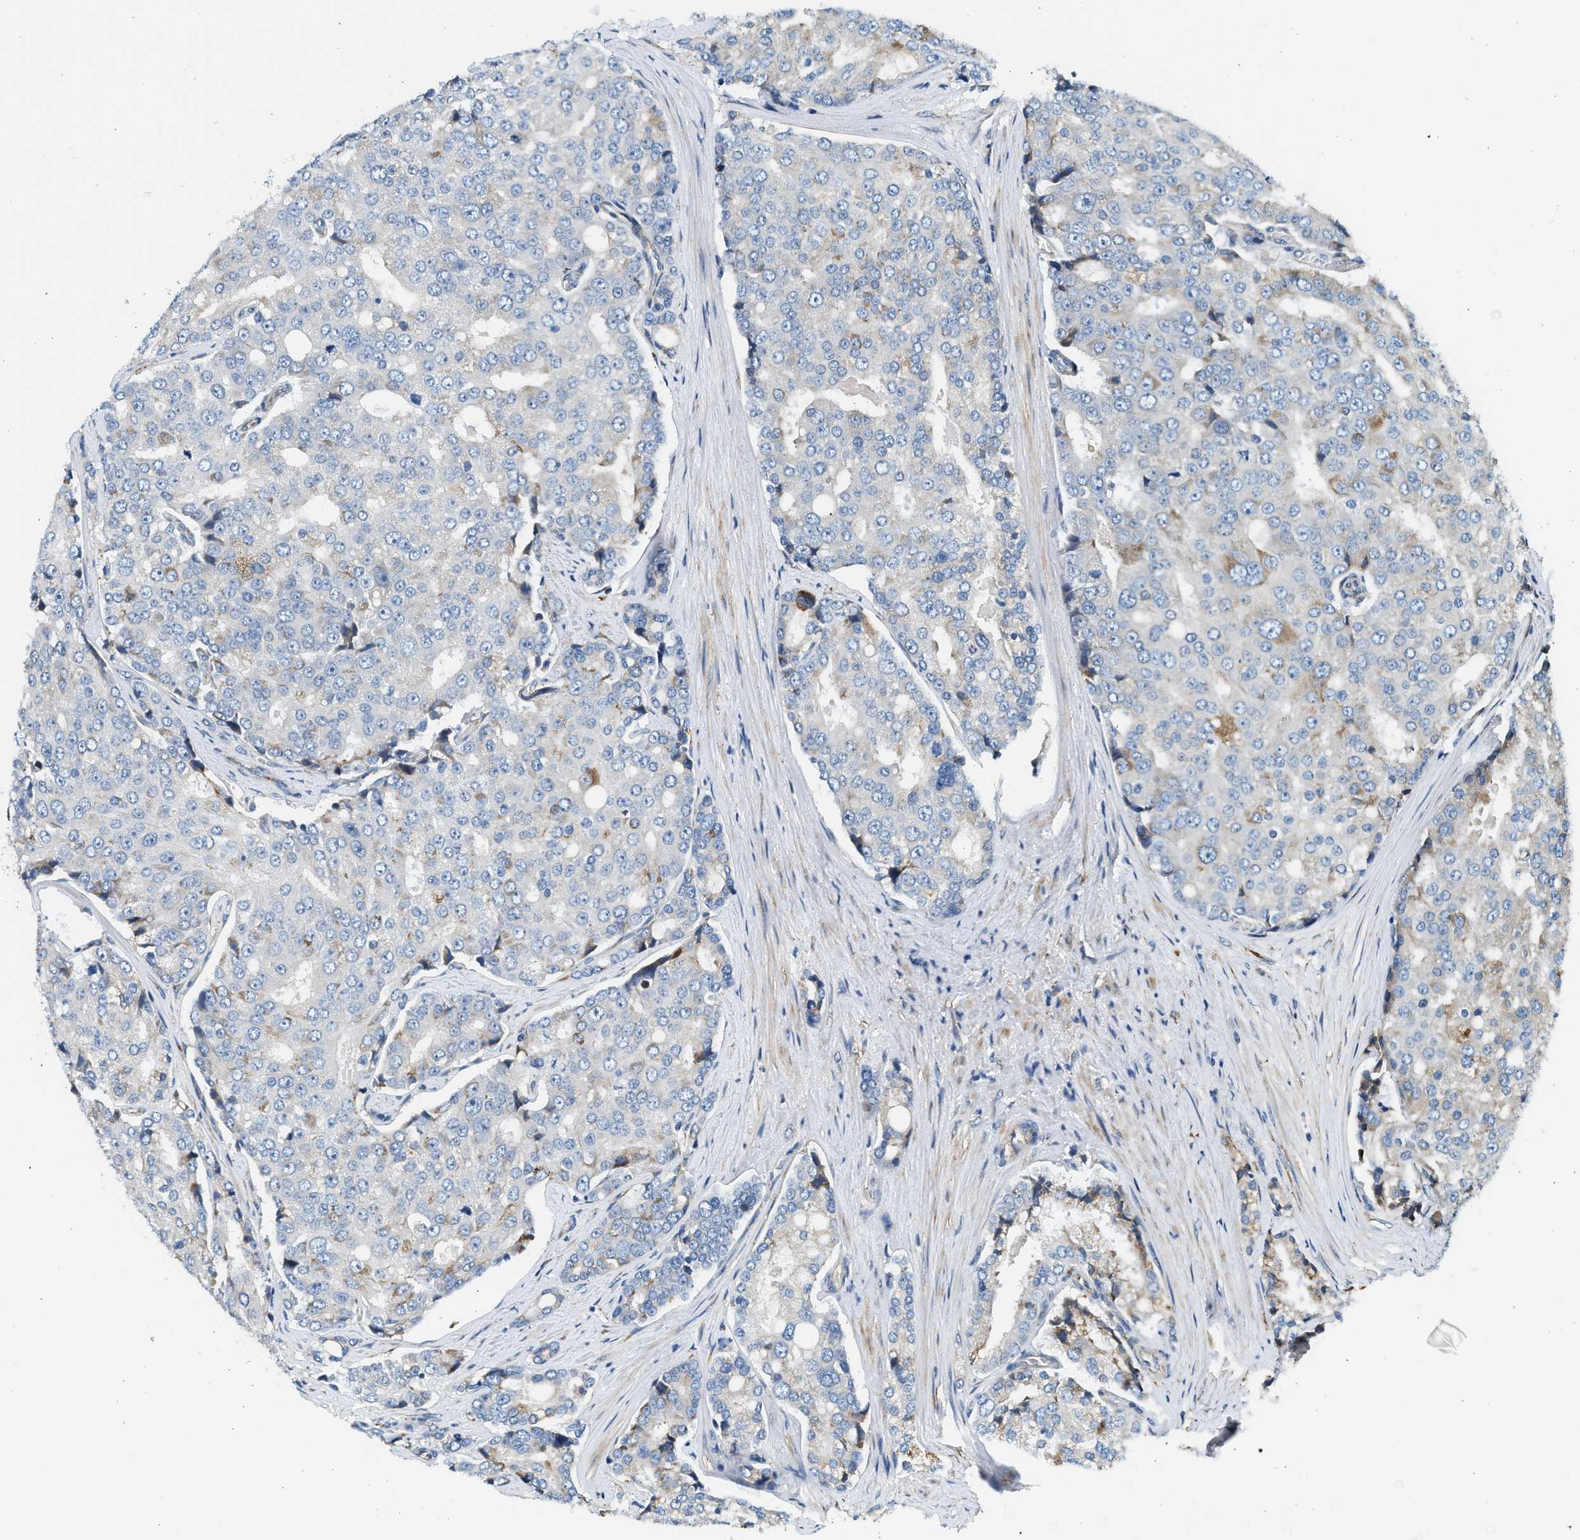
{"staining": {"intensity": "weak", "quantity": "<25%", "location": "cytoplasmic/membranous"}, "tissue": "prostate cancer", "cell_type": "Tumor cells", "image_type": "cancer", "snomed": [{"axis": "morphology", "description": "Adenocarcinoma, High grade"}, {"axis": "topography", "description": "Prostate"}], "caption": "Immunohistochemical staining of prostate high-grade adenocarcinoma demonstrates no significant staining in tumor cells. (DAB (3,3'-diaminobenzidine) immunohistochemistry (IHC) visualized using brightfield microscopy, high magnification).", "gene": "CNTN6", "patient": {"sex": "male", "age": 50}}